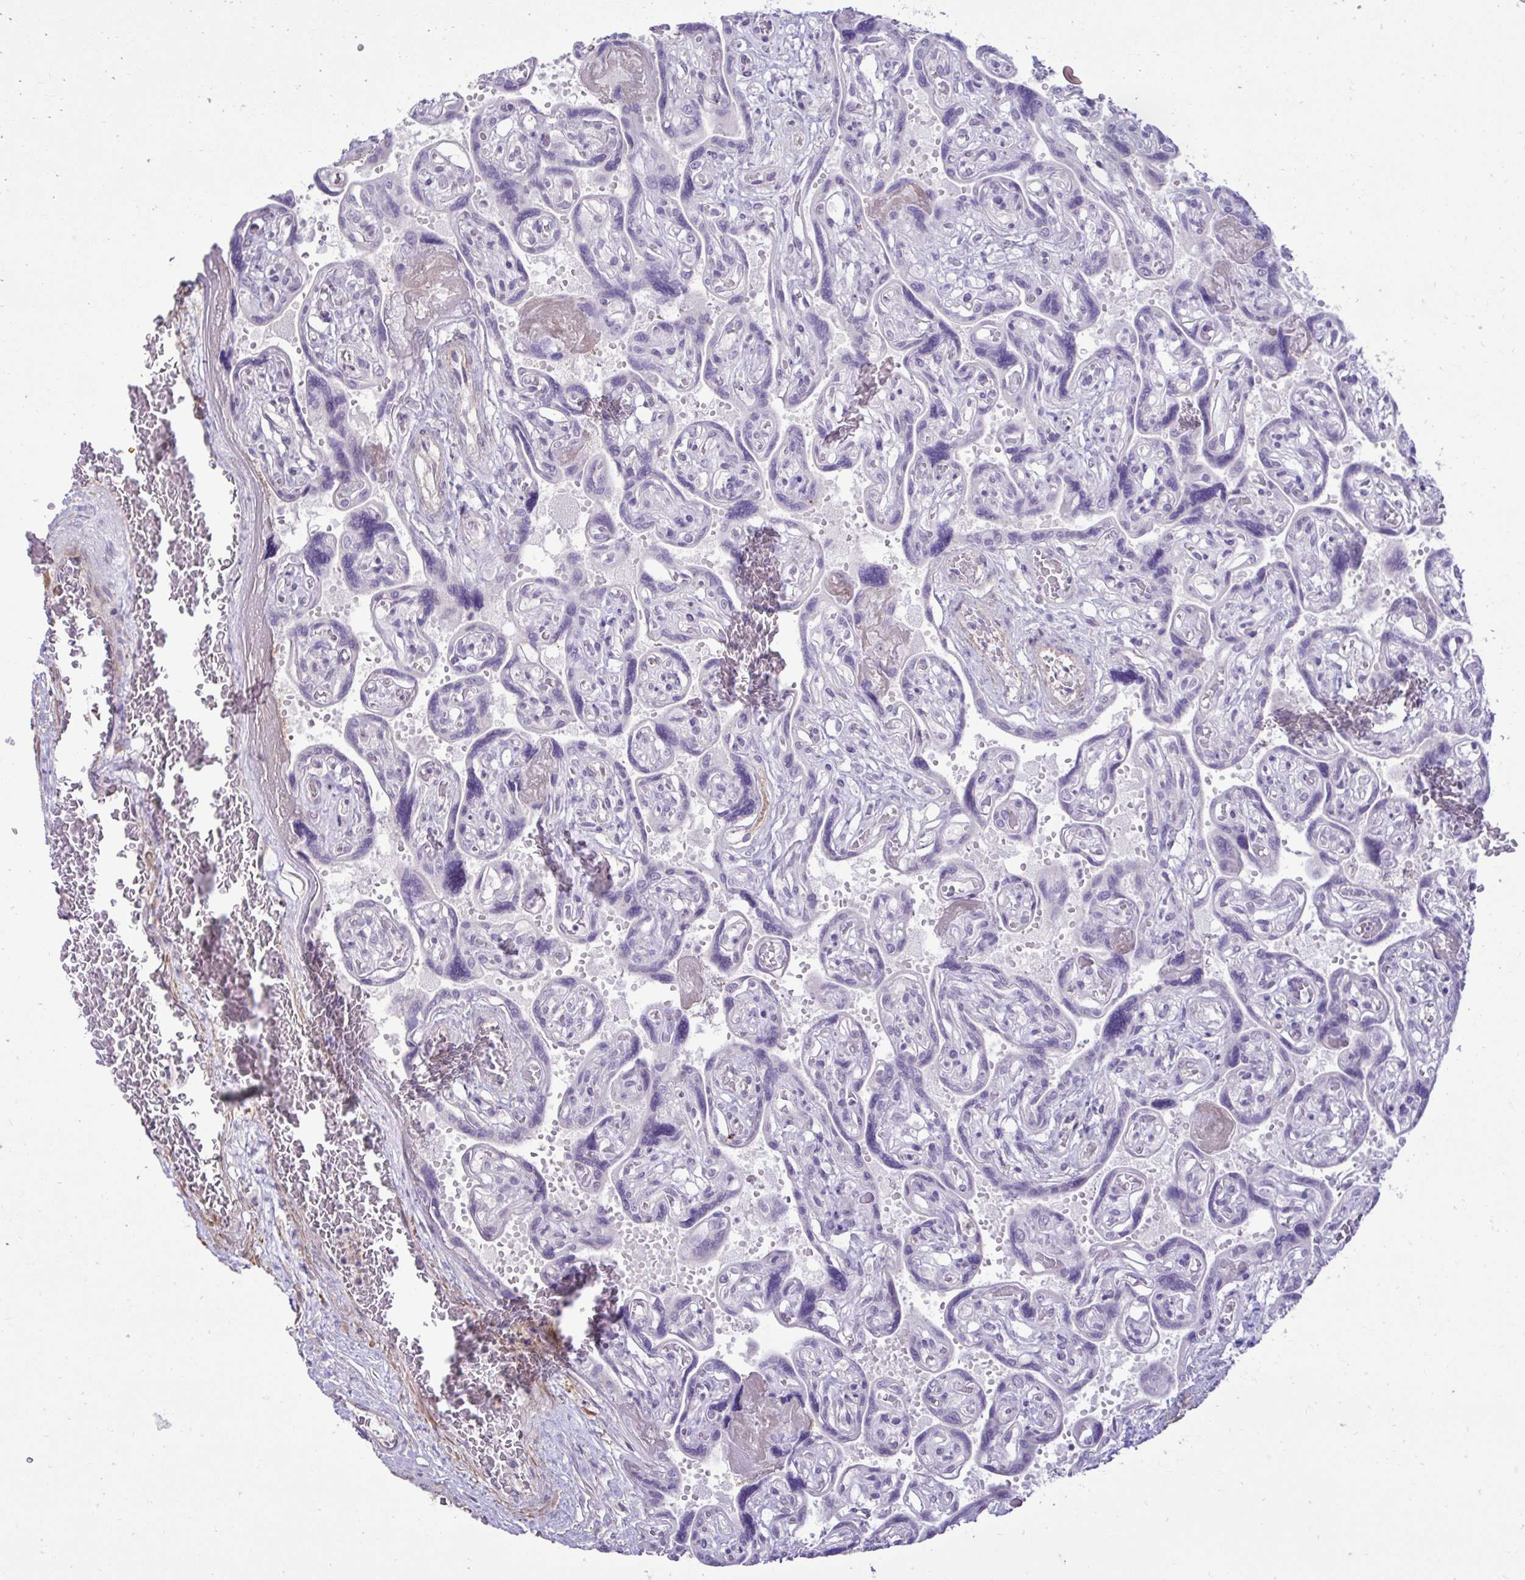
{"staining": {"intensity": "negative", "quantity": "none", "location": "none"}, "tissue": "placenta", "cell_type": "Decidual cells", "image_type": "normal", "snomed": [{"axis": "morphology", "description": "Normal tissue, NOS"}, {"axis": "topography", "description": "Placenta"}], "caption": "This micrograph is of benign placenta stained with immunohistochemistry (IHC) to label a protein in brown with the nuclei are counter-stained blue. There is no expression in decidual cells.", "gene": "SLC30A3", "patient": {"sex": "female", "age": 32}}